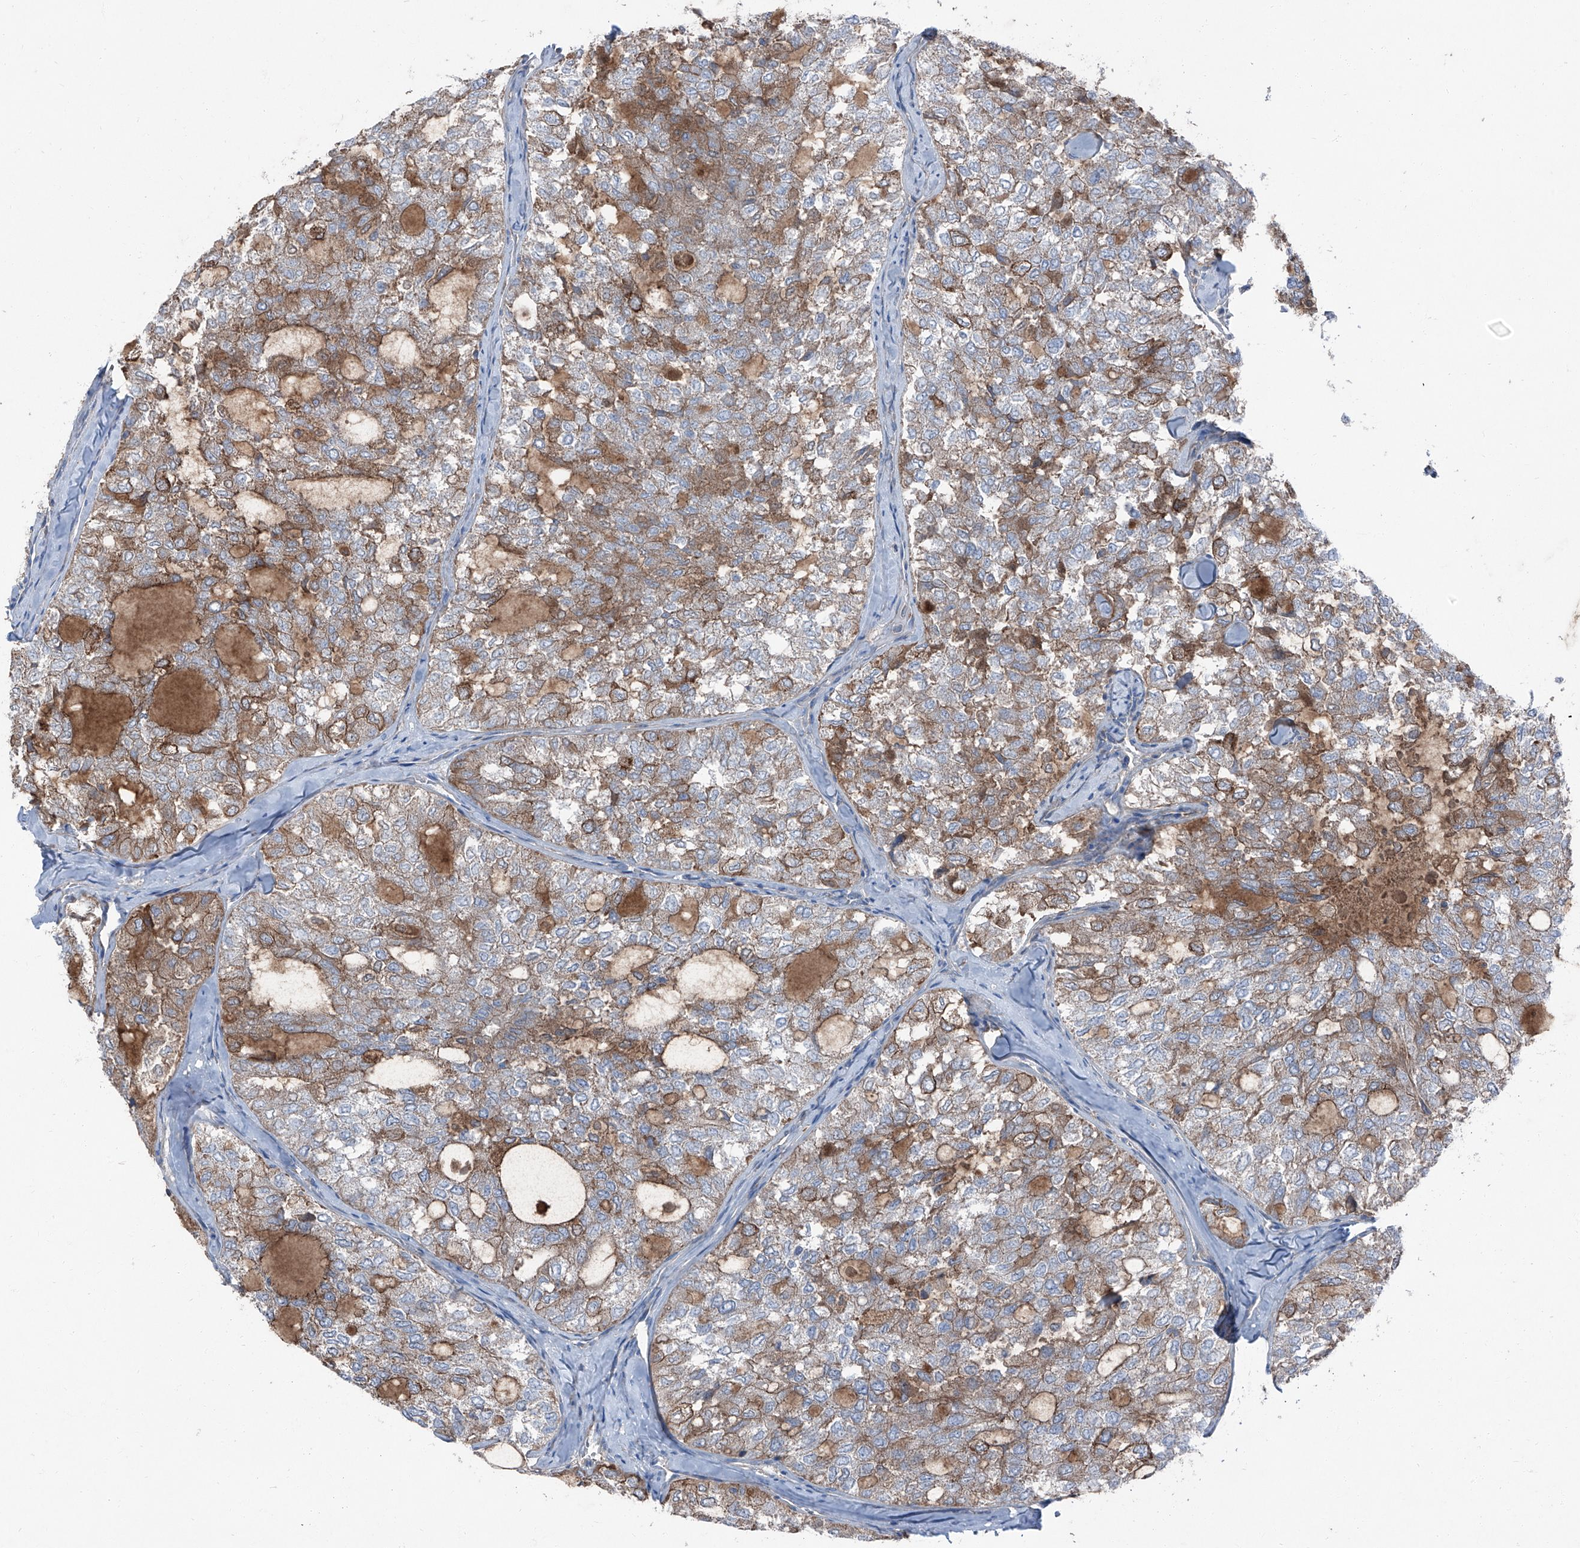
{"staining": {"intensity": "moderate", "quantity": "25%-75%", "location": "cytoplasmic/membranous"}, "tissue": "thyroid cancer", "cell_type": "Tumor cells", "image_type": "cancer", "snomed": [{"axis": "morphology", "description": "Follicular adenoma carcinoma, NOS"}, {"axis": "topography", "description": "Thyroid gland"}], "caption": "Thyroid follicular adenoma carcinoma tissue shows moderate cytoplasmic/membranous staining in approximately 25%-75% of tumor cells, visualized by immunohistochemistry.", "gene": "GPR142", "patient": {"sex": "male", "age": 75}}